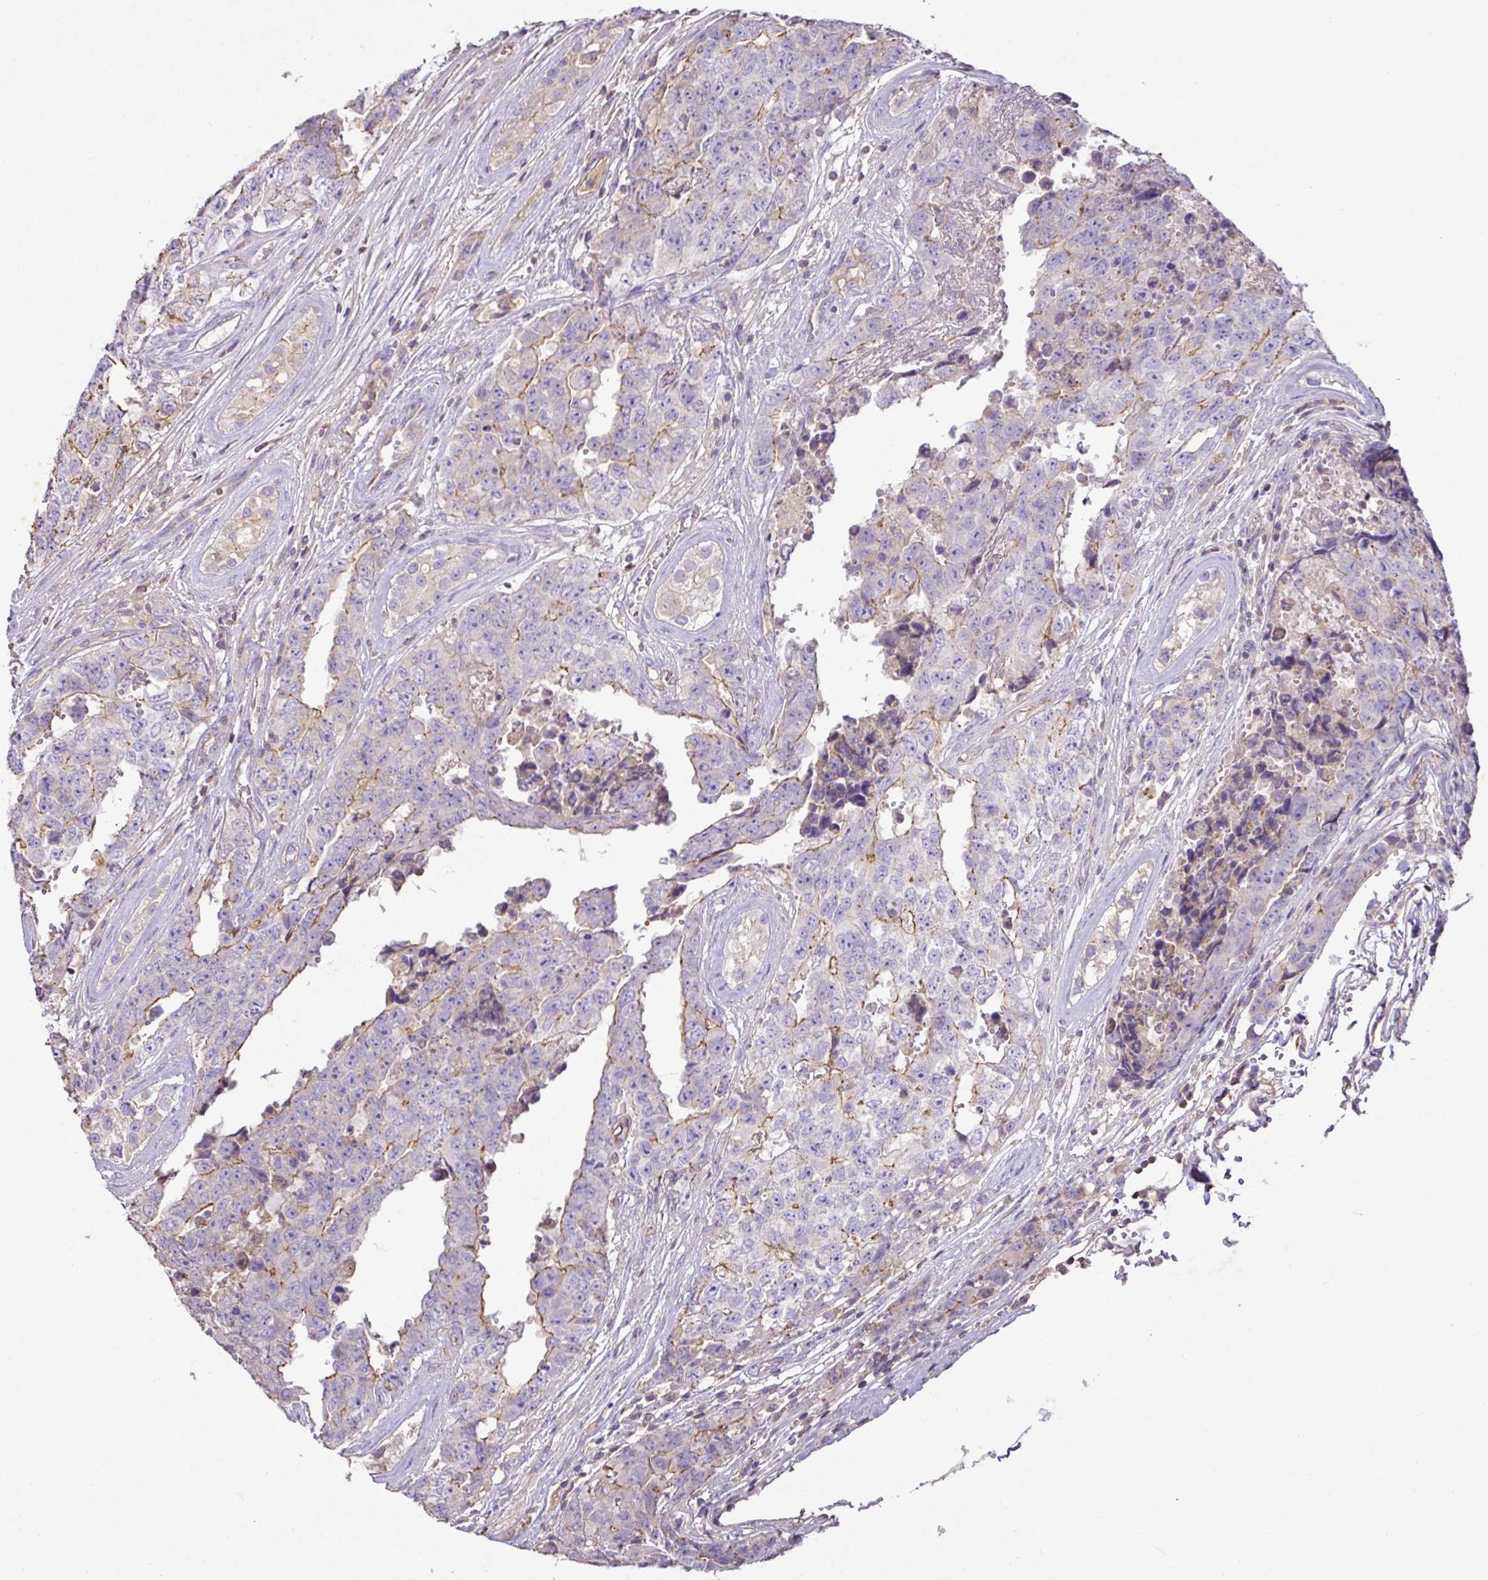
{"staining": {"intensity": "moderate", "quantity": "<25%", "location": "cytoplasmic/membranous"}, "tissue": "testis cancer", "cell_type": "Tumor cells", "image_type": "cancer", "snomed": [{"axis": "morphology", "description": "Normal tissue, NOS"}, {"axis": "morphology", "description": "Carcinoma, Embryonal, NOS"}, {"axis": "topography", "description": "Testis"}, {"axis": "topography", "description": "Epididymis"}], "caption": "Testis cancer (embryonal carcinoma) stained for a protein demonstrates moderate cytoplasmic/membranous positivity in tumor cells.", "gene": "AGR3", "patient": {"sex": "male", "age": 25}}